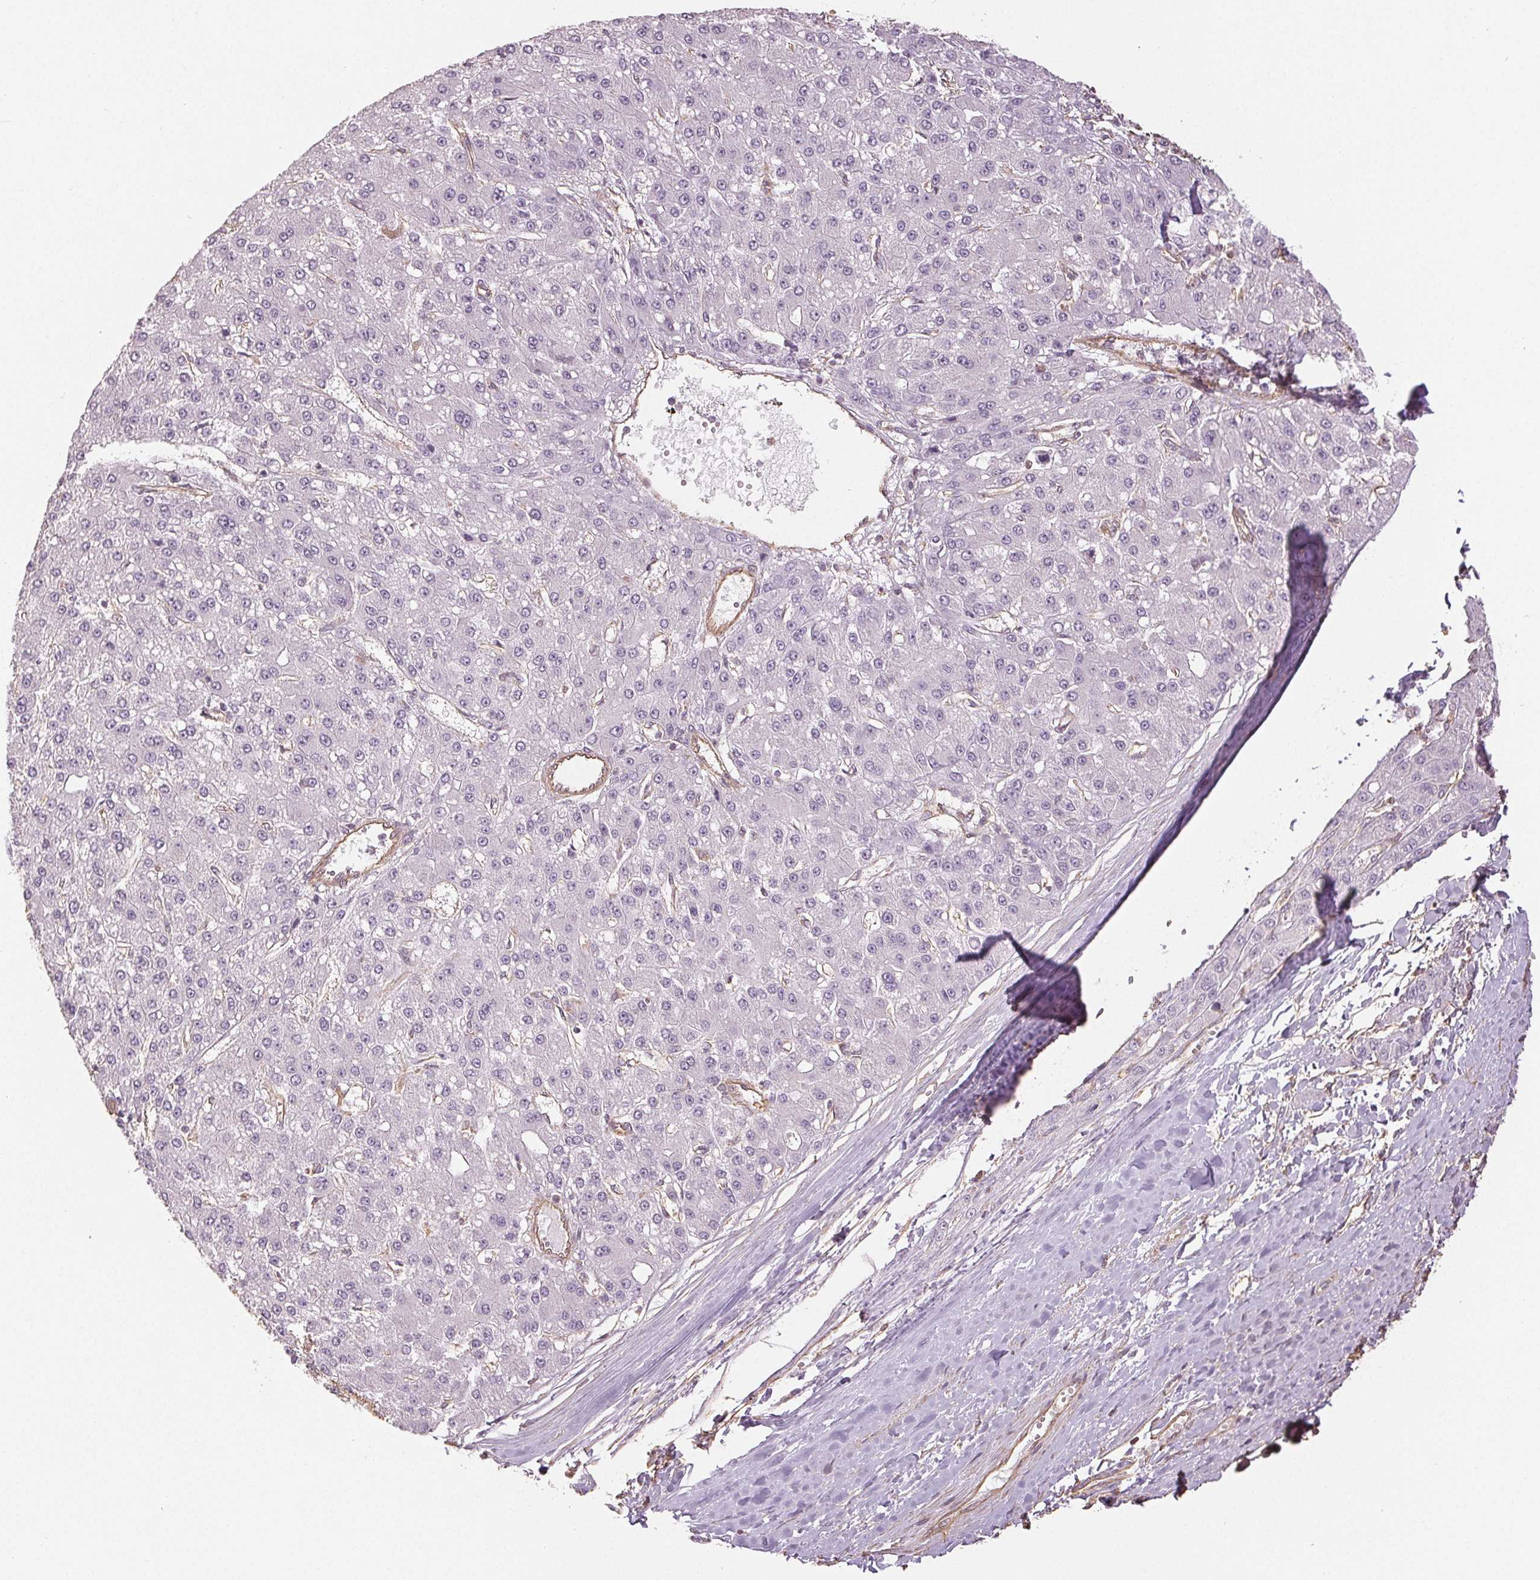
{"staining": {"intensity": "negative", "quantity": "none", "location": "none"}, "tissue": "liver cancer", "cell_type": "Tumor cells", "image_type": "cancer", "snomed": [{"axis": "morphology", "description": "Carcinoma, Hepatocellular, NOS"}, {"axis": "topography", "description": "Liver"}], "caption": "Liver hepatocellular carcinoma was stained to show a protein in brown. There is no significant staining in tumor cells.", "gene": "COL7A1", "patient": {"sex": "male", "age": 67}}